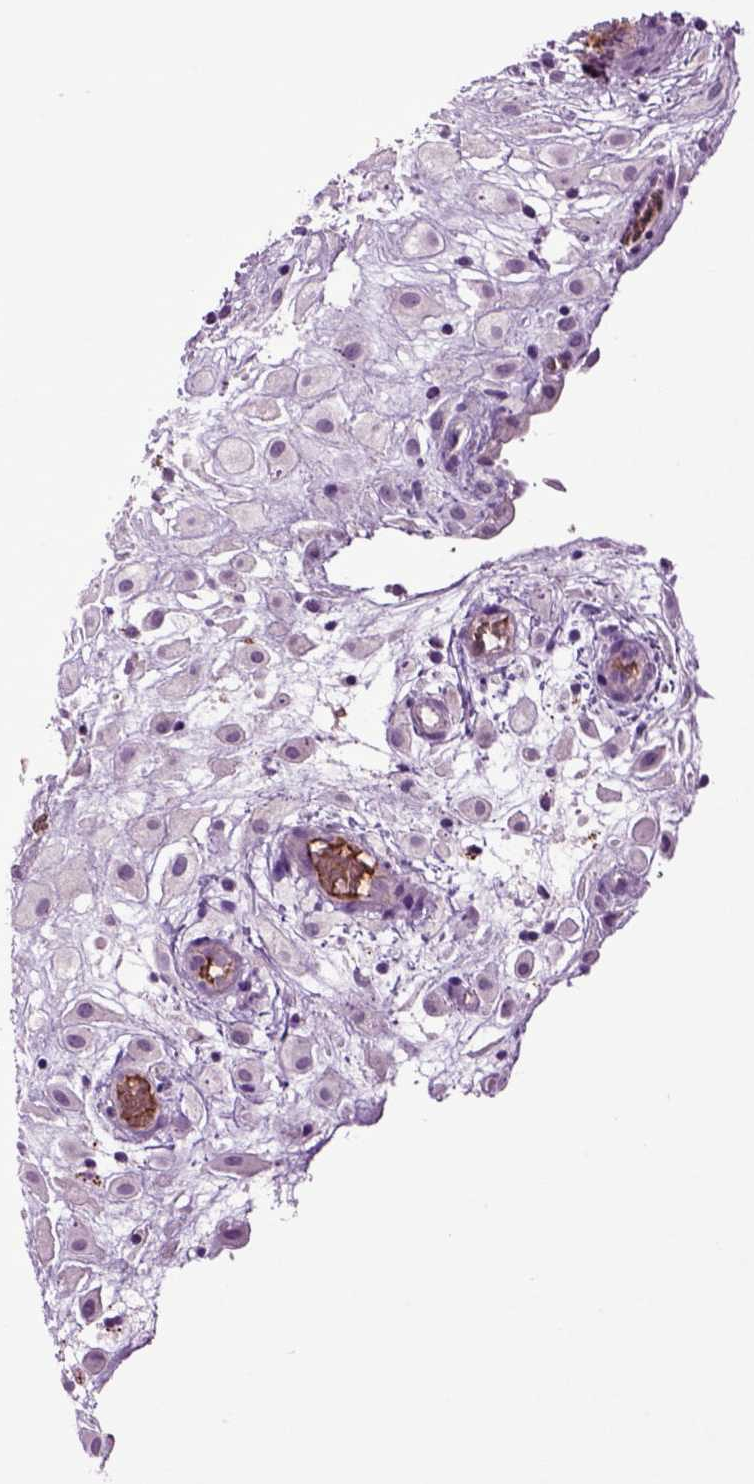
{"staining": {"intensity": "negative", "quantity": "none", "location": "none"}, "tissue": "placenta", "cell_type": "Decidual cells", "image_type": "normal", "snomed": [{"axis": "morphology", "description": "Normal tissue, NOS"}, {"axis": "topography", "description": "Placenta"}], "caption": "Immunohistochemistry (IHC) micrograph of unremarkable placenta: placenta stained with DAB displays no significant protein positivity in decidual cells.", "gene": "SPON1", "patient": {"sex": "female", "age": 24}}